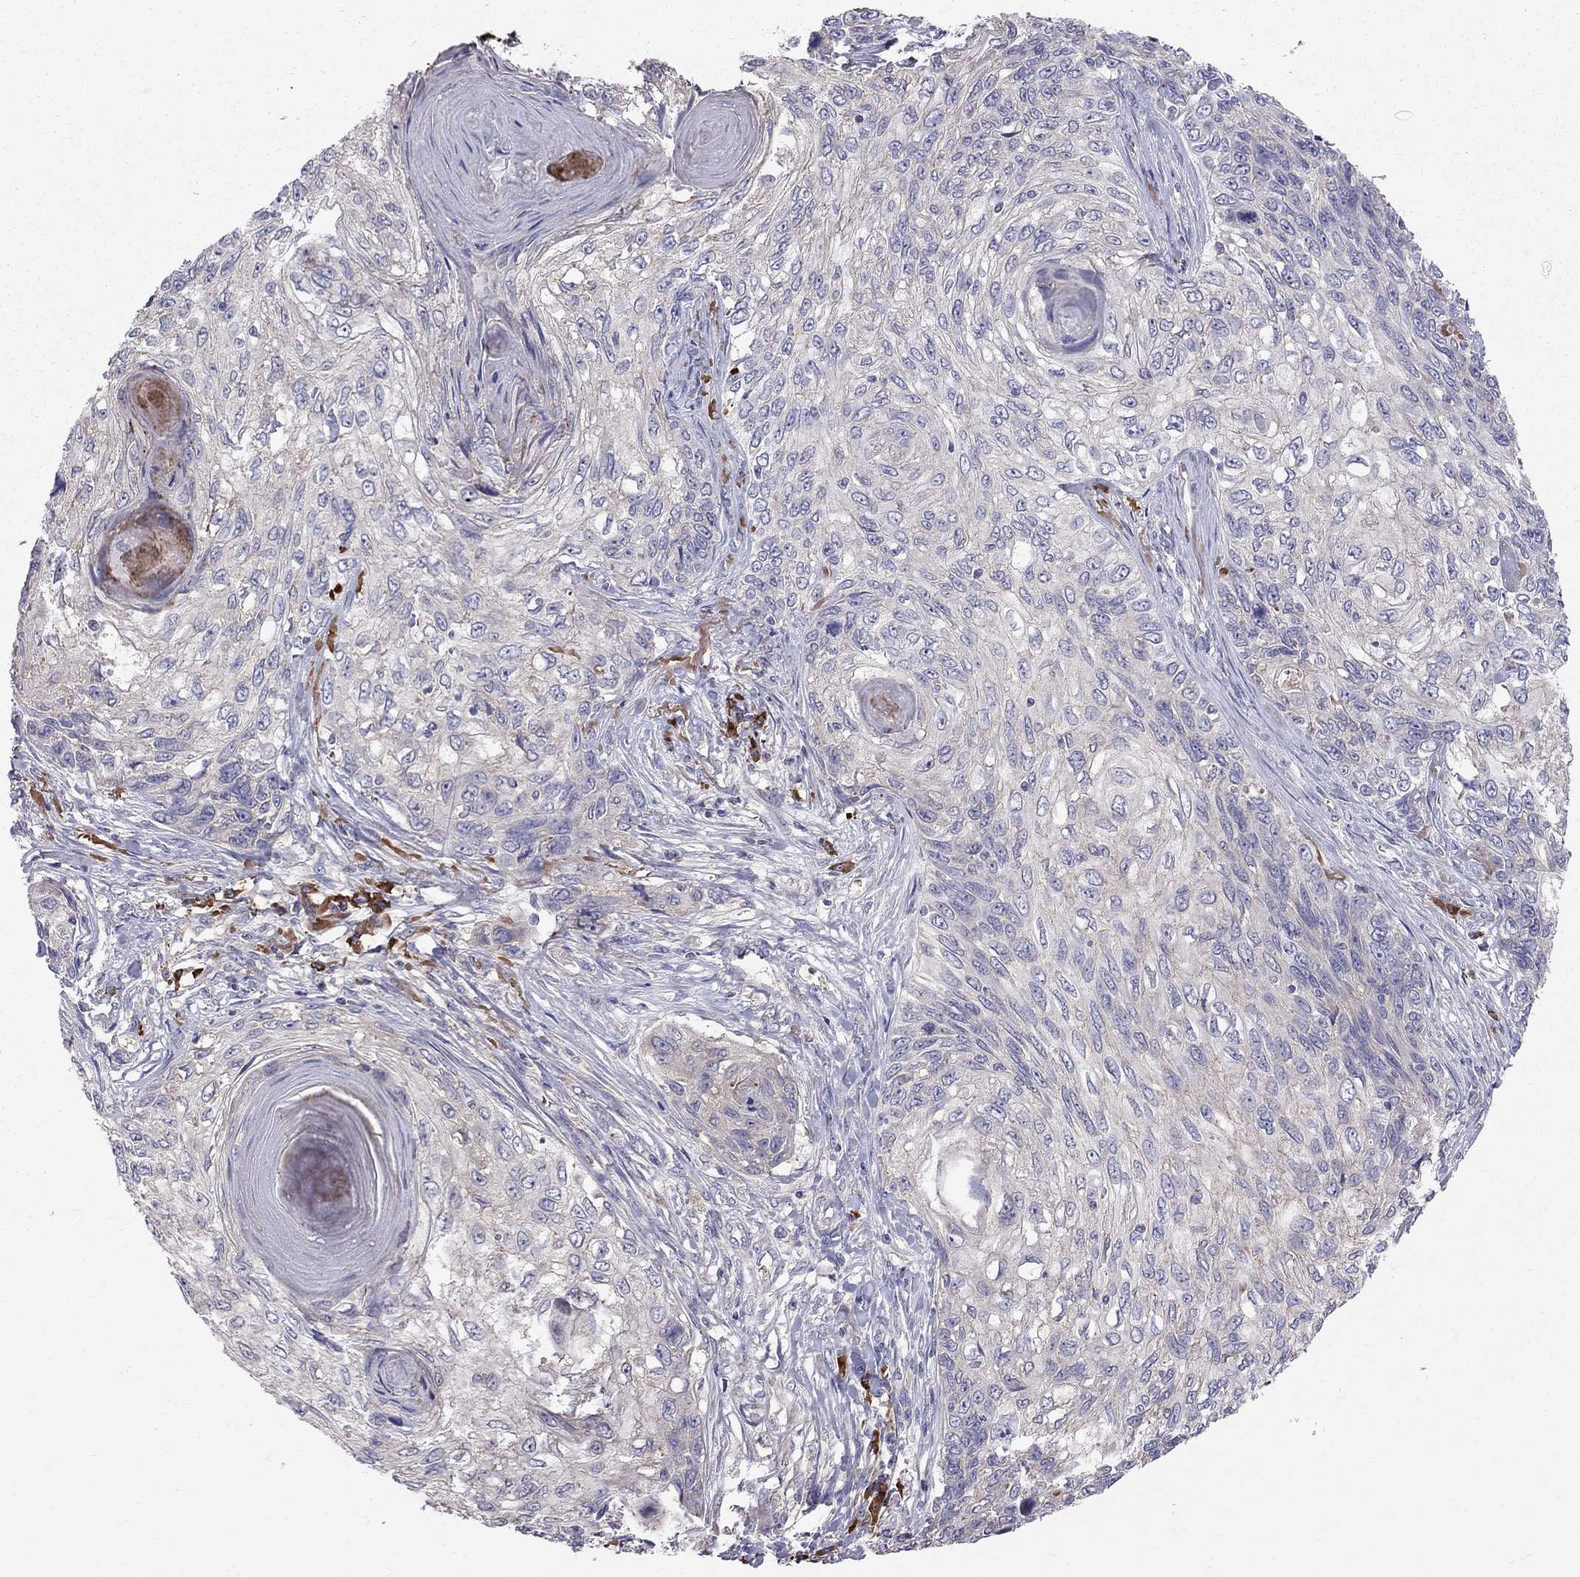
{"staining": {"intensity": "negative", "quantity": "none", "location": "none"}, "tissue": "skin cancer", "cell_type": "Tumor cells", "image_type": "cancer", "snomed": [{"axis": "morphology", "description": "Squamous cell carcinoma, NOS"}, {"axis": "topography", "description": "Skin"}], "caption": "DAB (3,3'-diaminobenzidine) immunohistochemical staining of human skin squamous cell carcinoma demonstrates no significant staining in tumor cells.", "gene": "PIK3CG", "patient": {"sex": "male", "age": 92}}